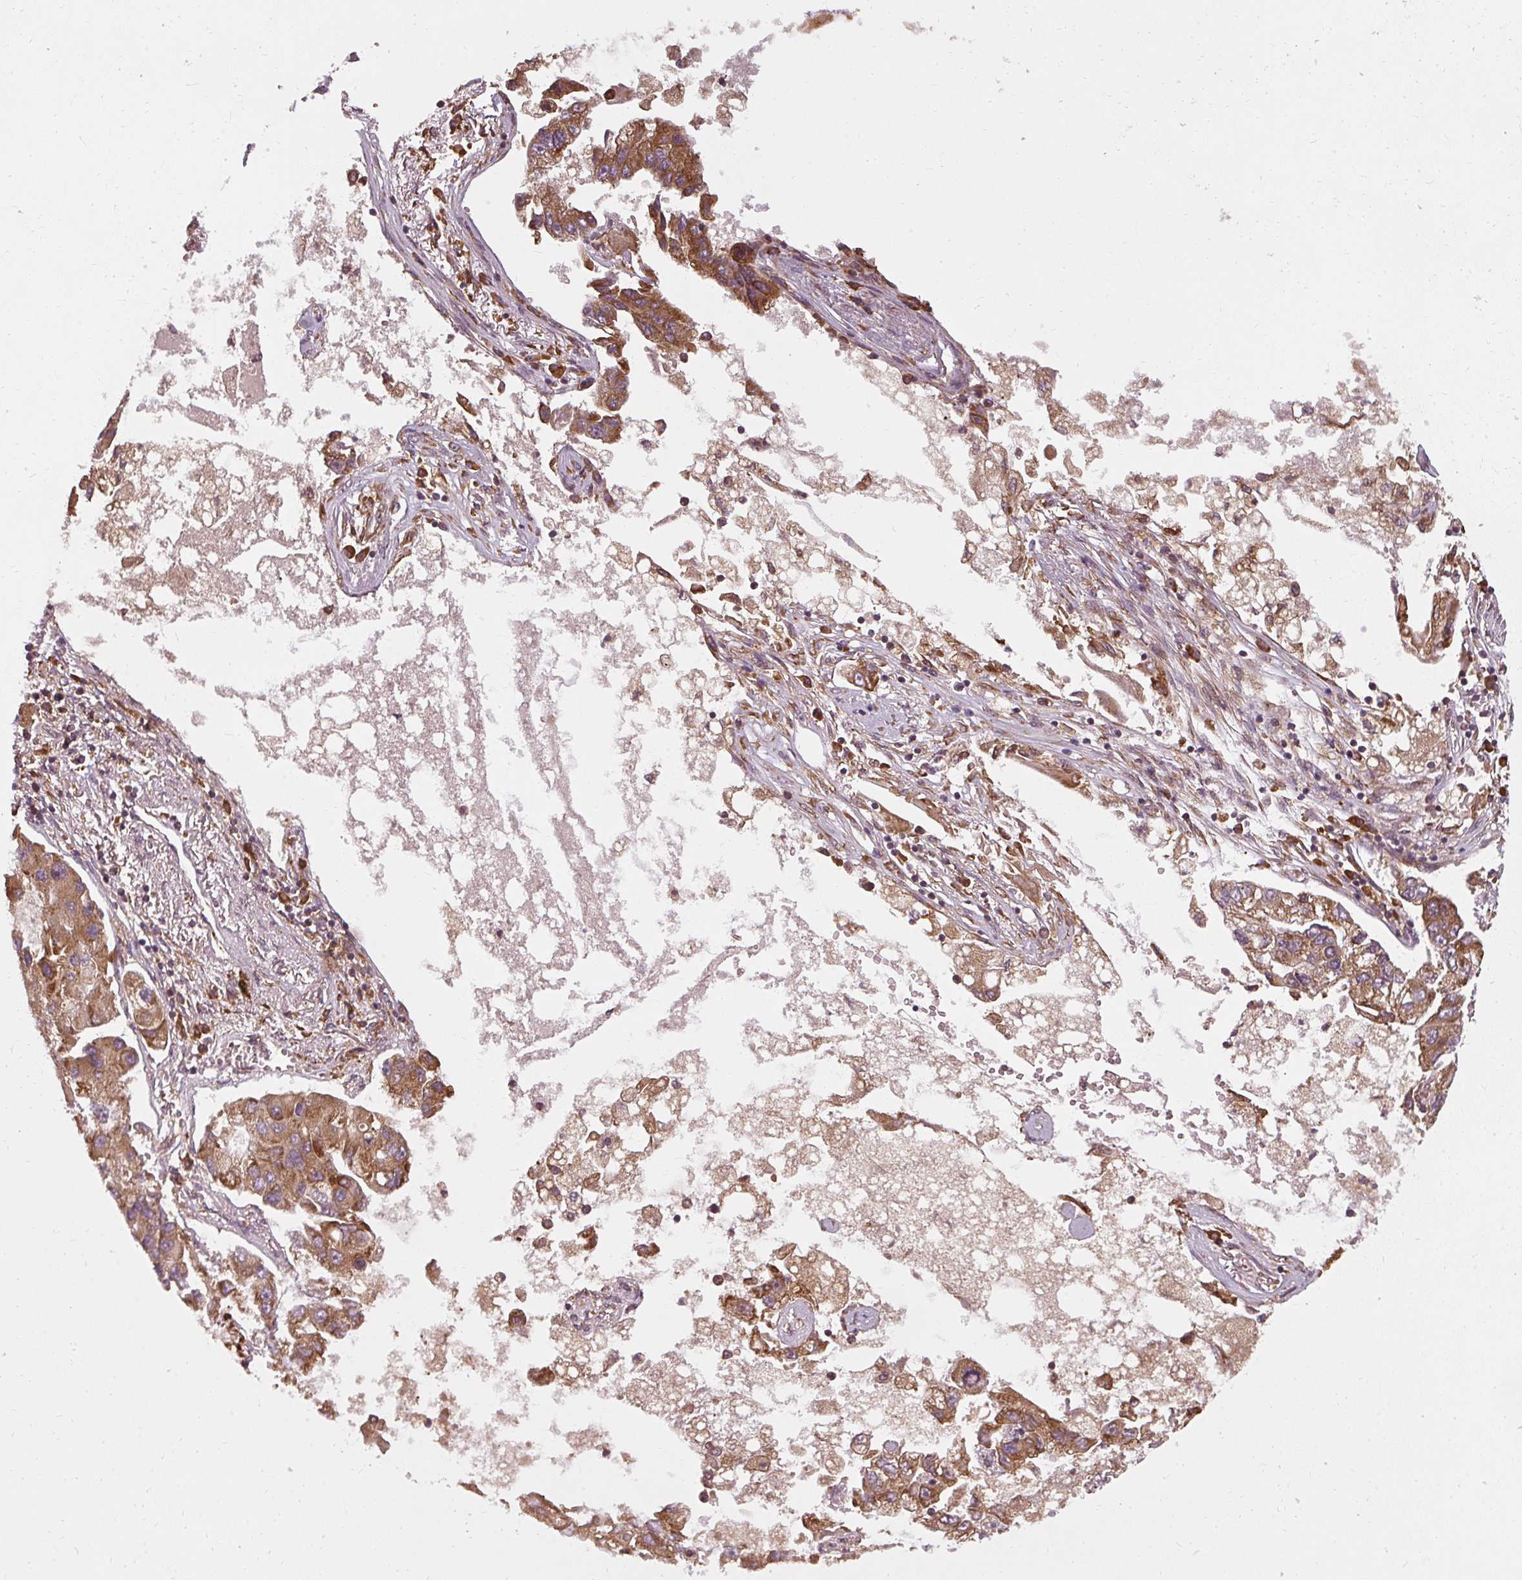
{"staining": {"intensity": "strong", "quantity": ">75%", "location": "cytoplasmic/membranous"}, "tissue": "lung cancer", "cell_type": "Tumor cells", "image_type": "cancer", "snomed": [{"axis": "morphology", "description": "Adenocarcinoma, NOS"}, {"axis": "topography", "description": "Lung"}], "caption": "Tumor cells demonstrate strong cytoplasmic/membranous expression in about >75% of cells in lung adenocarcinoma. (brown staining indicates protein expression, while blue staining denotes nuclei).", "gene": "RPL24", "patient": {"sex": "female", "age": 54}}